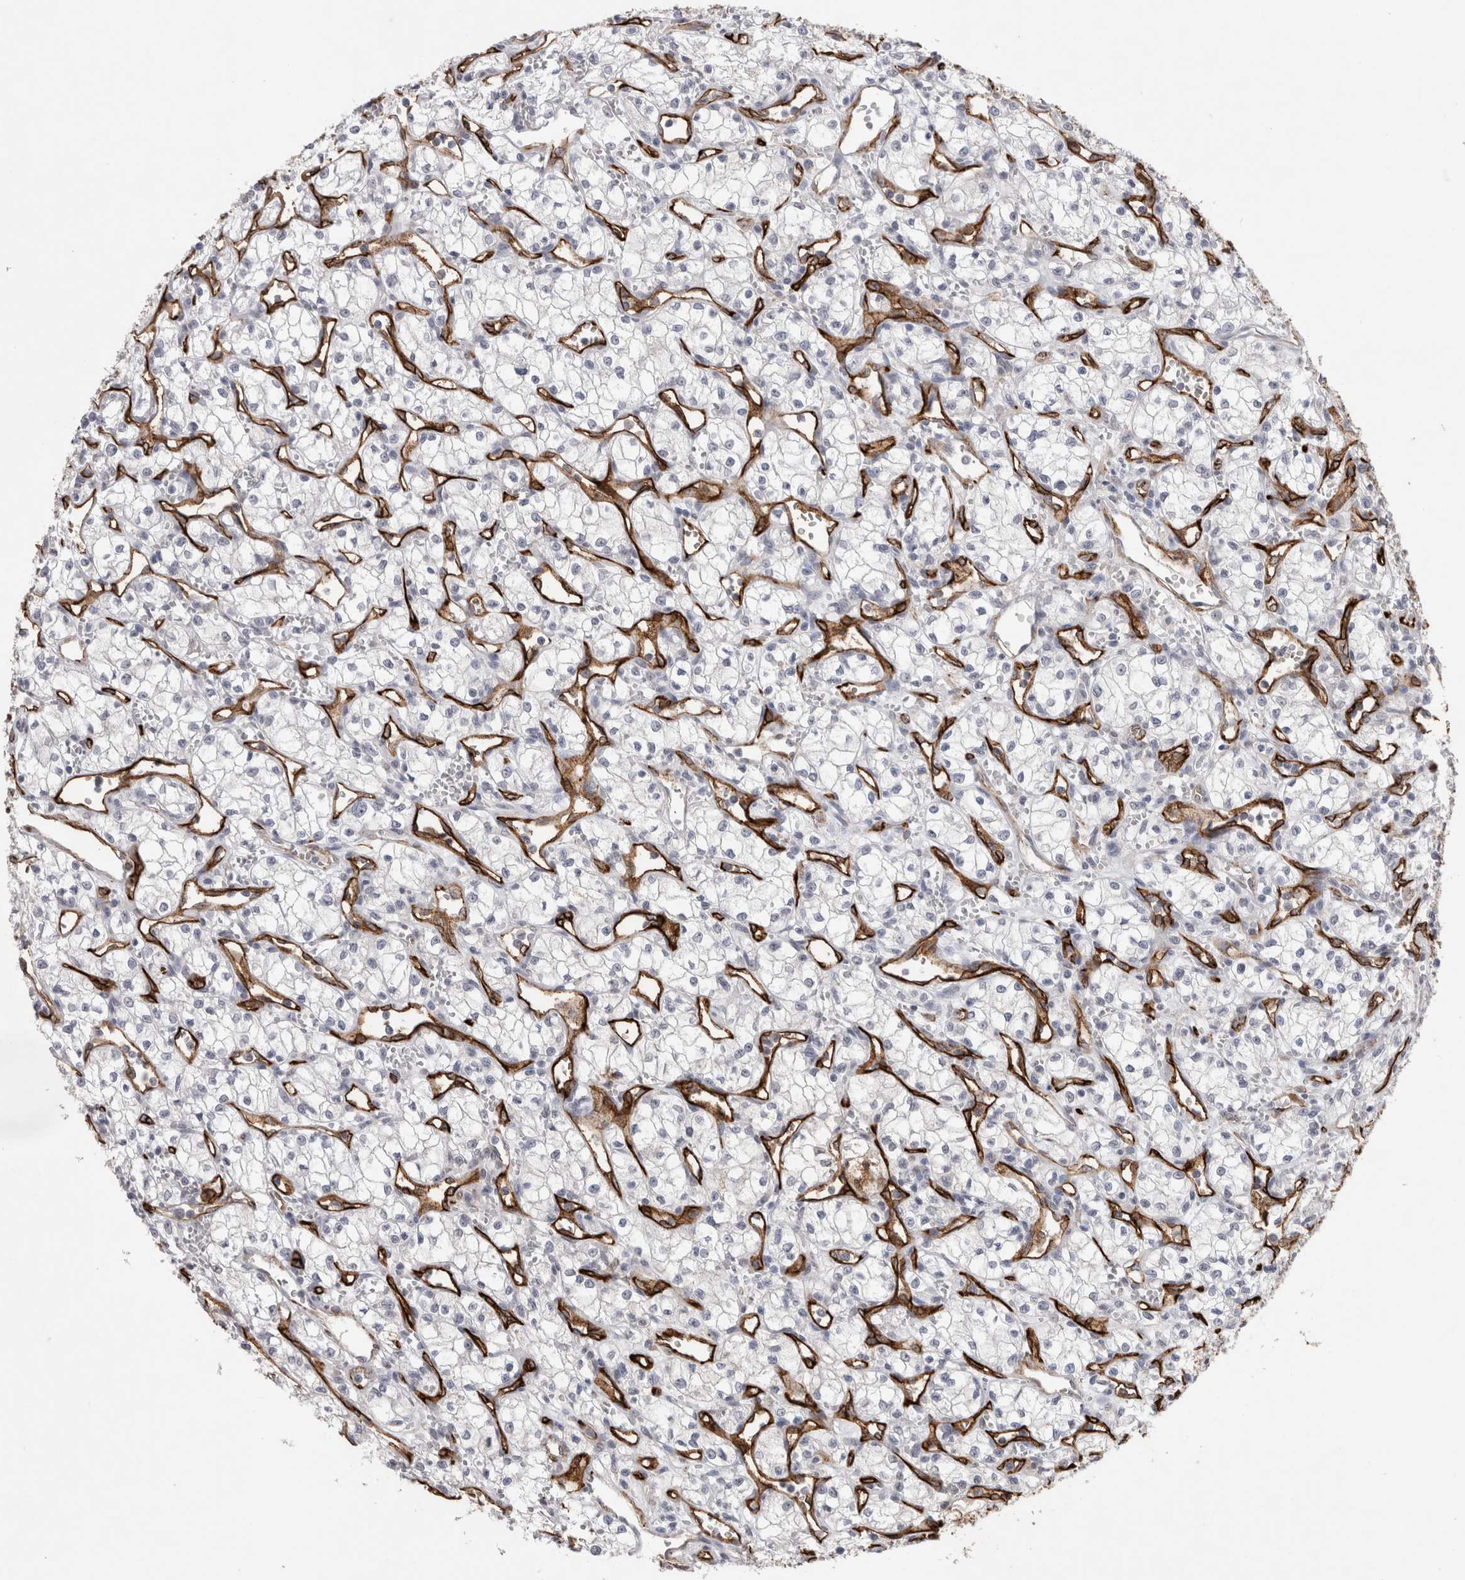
{"staining": {"intensity": "negative", "quantity": "none", "location": "none"}, "tissue": "renal cancer", "cell_type": "Tumor cells", "image_type": "cancer", "snomed": [{"axis": "morphology", "description": "Adenocarcinoma, NOS"}, {"axis": "topography", "description": "Kidney"}], "caption": "Photomicrograph shows no protein positivity in tumor cells of renal cancer tissue.", "gene": "CDH13", "patient": {"sex": "male", "age": 59}}